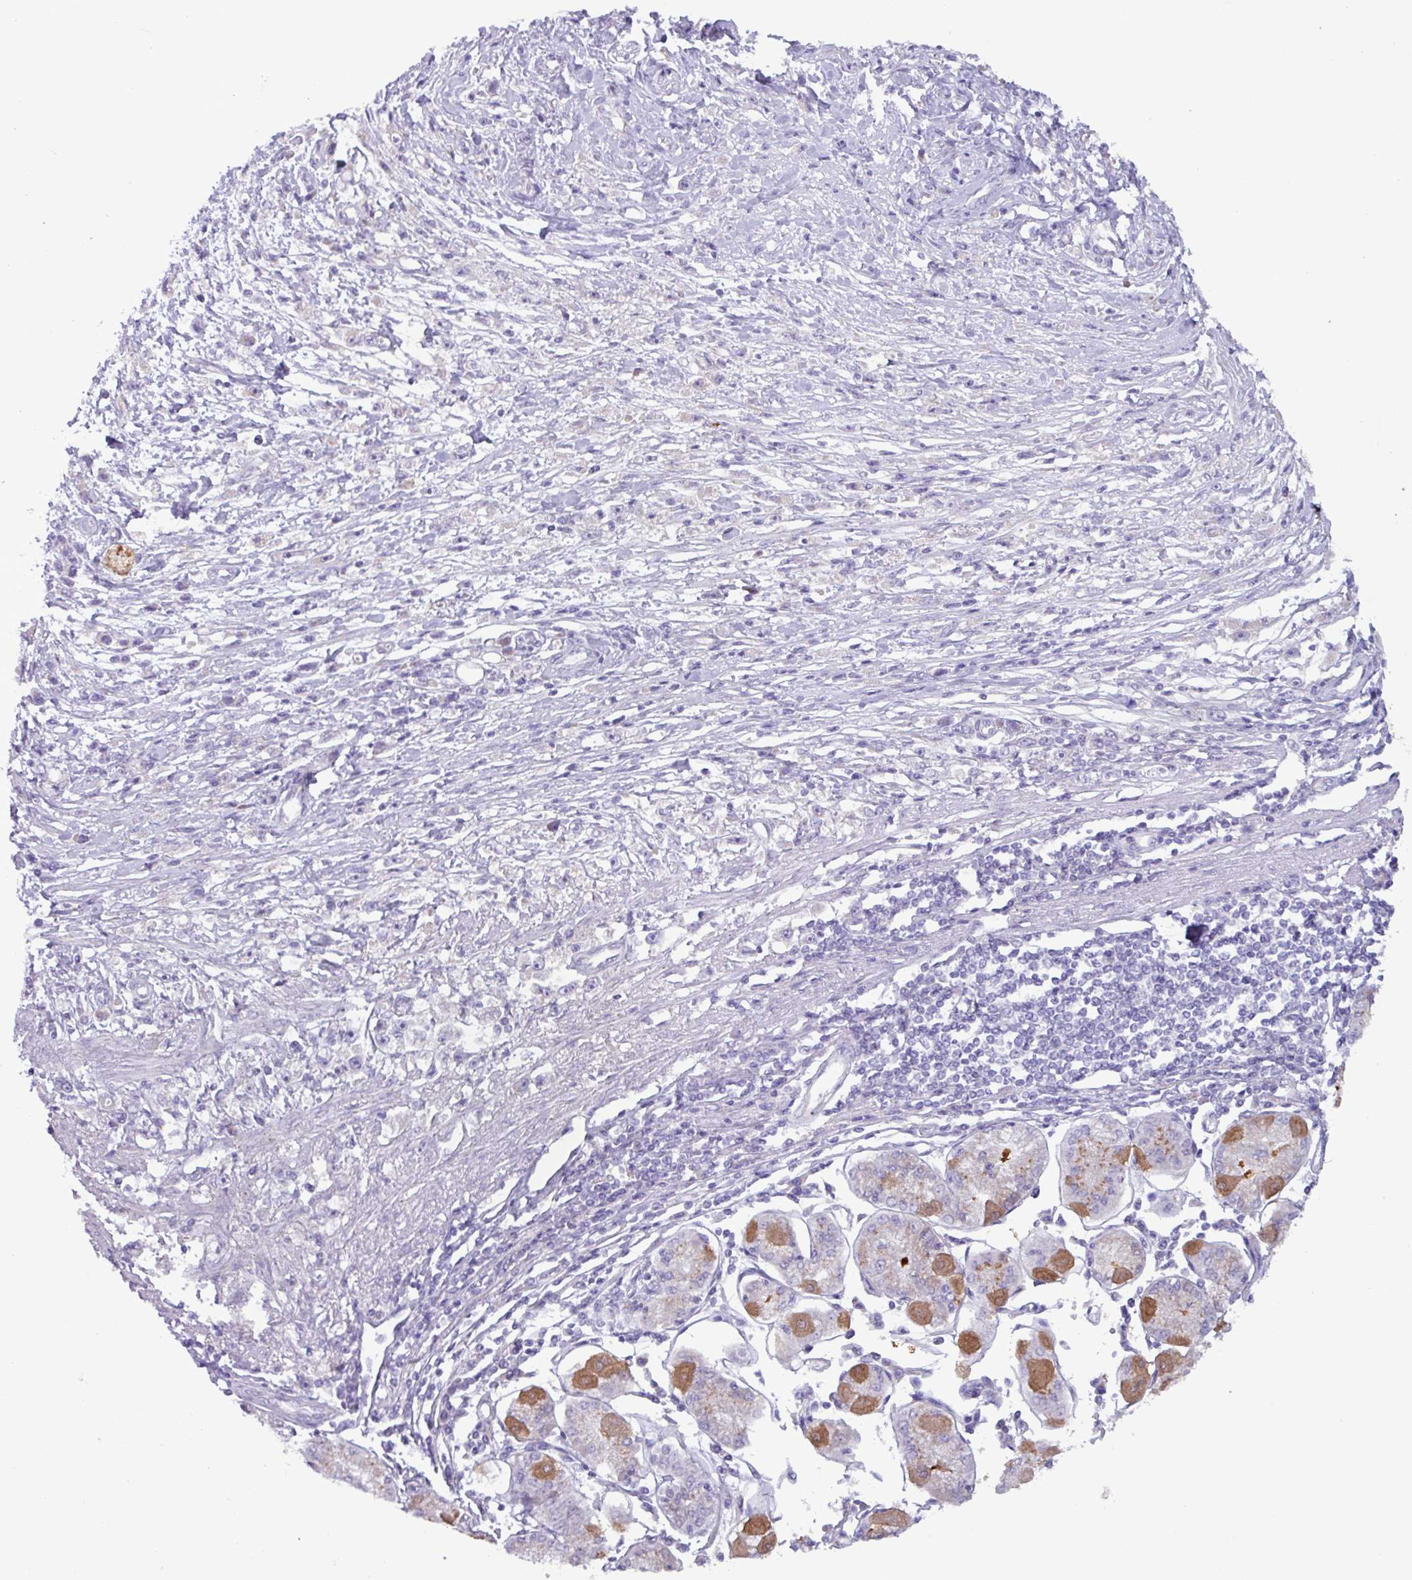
{"staining": {"intensity": "negative", "quantity": "none", "location": "none"}, "tissue": "stomach cancer", "cell_type": "Tumor cells", "image_type": "cancer", "snomed": [{"axis": "morphology", "description": "Adenocarcinoma, NOS"}, {"axis": "topography", "description": "Stomach"}], "caption": "An immunohistochemistry (IHC) histopathology image of stomach adenocarcinoma is shown. There is no staining in tumor cells of stomach adenocarcinoma. (DAB immunohistochemistry, high magnification).", "gene": "STIMATE", "patient": {"sex": "female", "age": 59}}